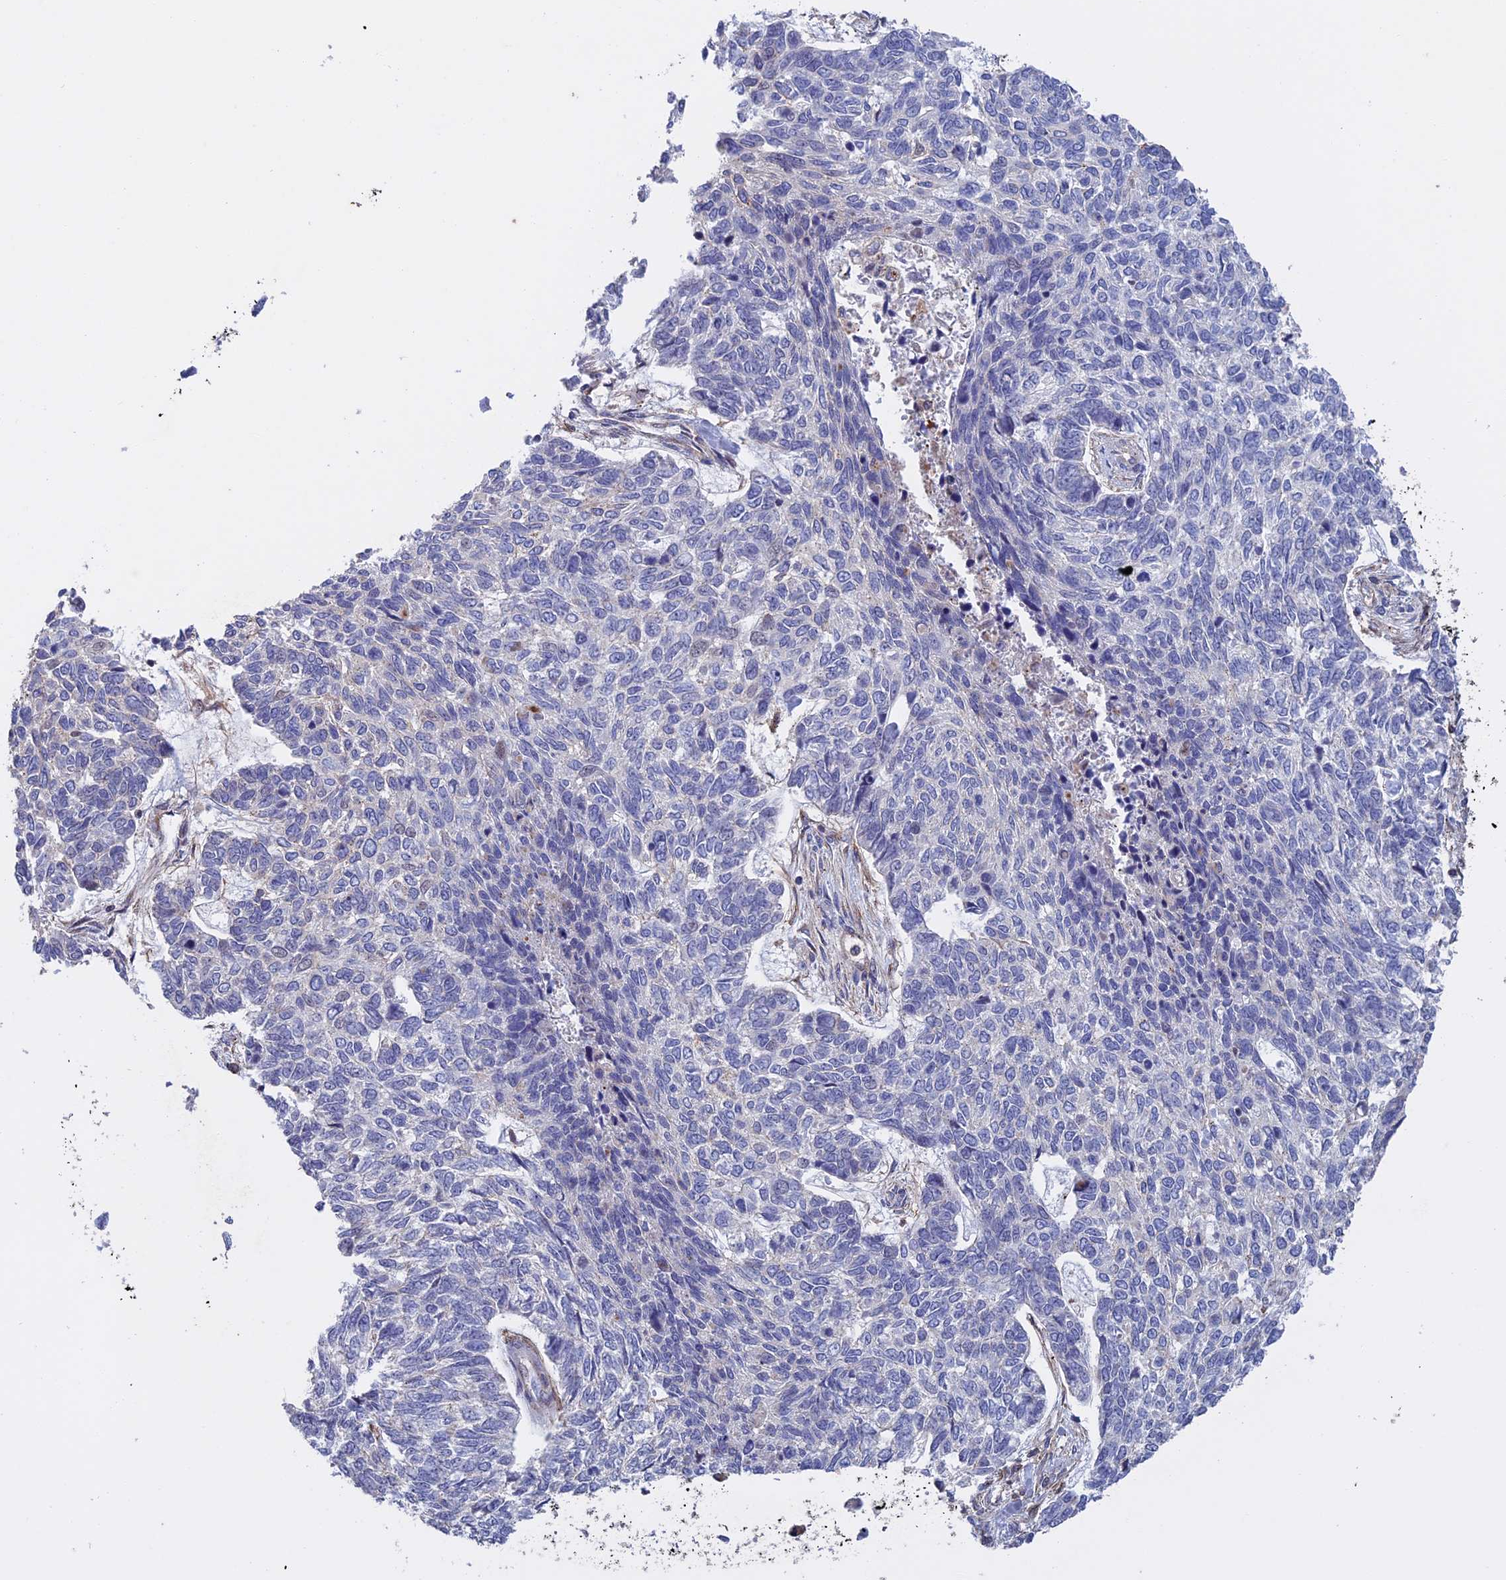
{"staining": {"intensity": "negative", "quantity": "none", "location": "none"}, "tissue": "skin cancer", "cell_type": "Tumor cells", "image_type": "cancer", "snomed": [{"axis": "morphology", "description": "Basal cell carcinoma"}, {"axis": "topography", "description": "Skin"}], "caption": "A micrograph of skin cancer (basal cell carcinoma) stained for a protein reveals no brown staining in tumor cells.", "gene": "LYPD5", "patient": {"sex": "female", "age": 65}}